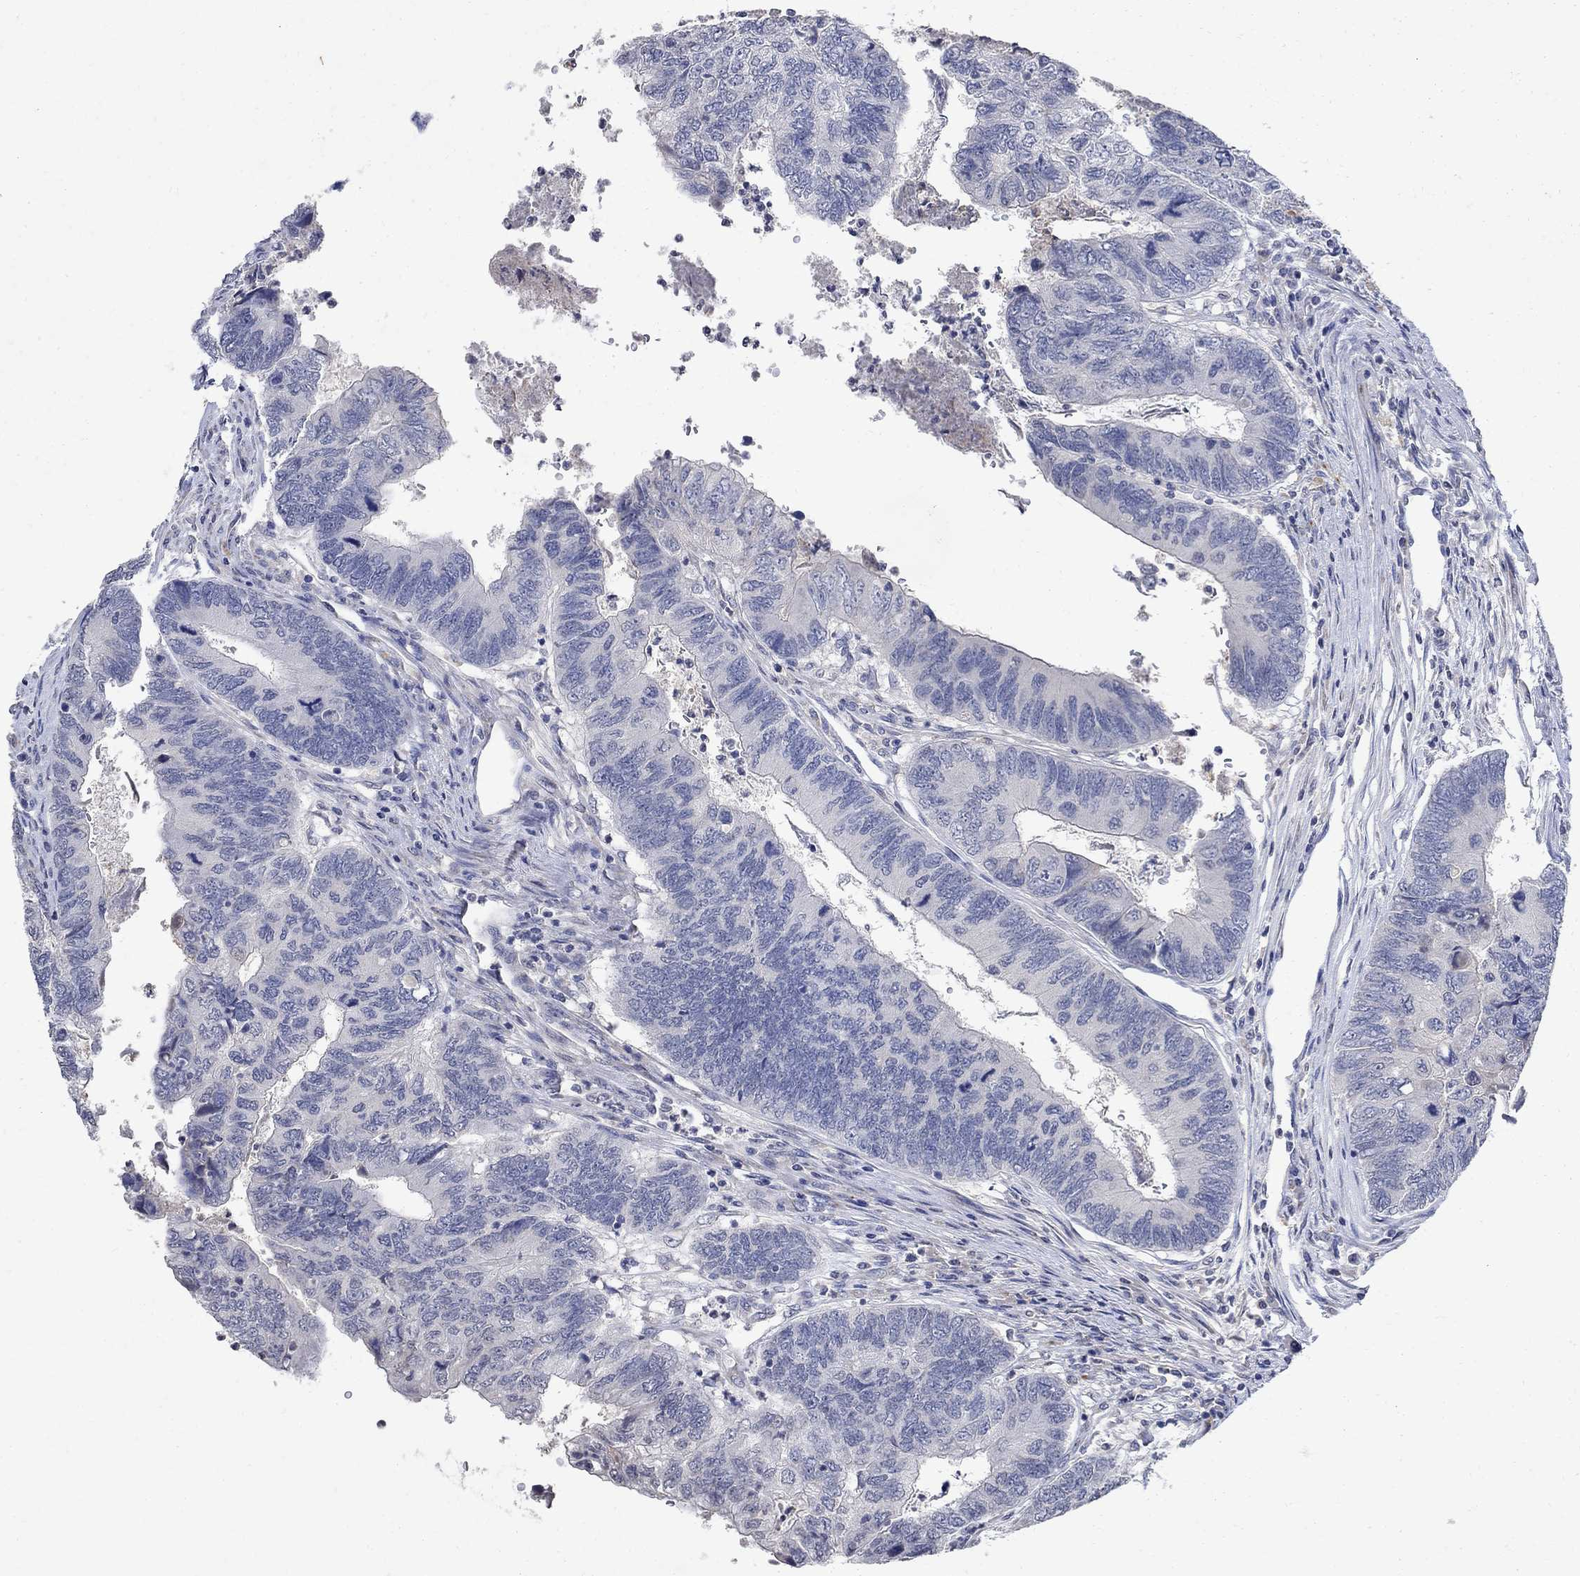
{"staining": {"intensity": "negative", "quantity": "none", "location": "none"}, "tissue": "colorectal cancer", "cell_type": "Tumor cells", "image_type": "cancer", "snomed": [{"axis": "morphology", "description": "Adenocarcinoma, NOS"}, {"axis": "topography", "description": "Colon"}], "caption": "This is an IHC photomicrograph of colorectal cancer (adenocarcinoma). There is no expression in tumor cells.", "gene": "TMEM169", "patient": {"sex": "female", "age": 67}}